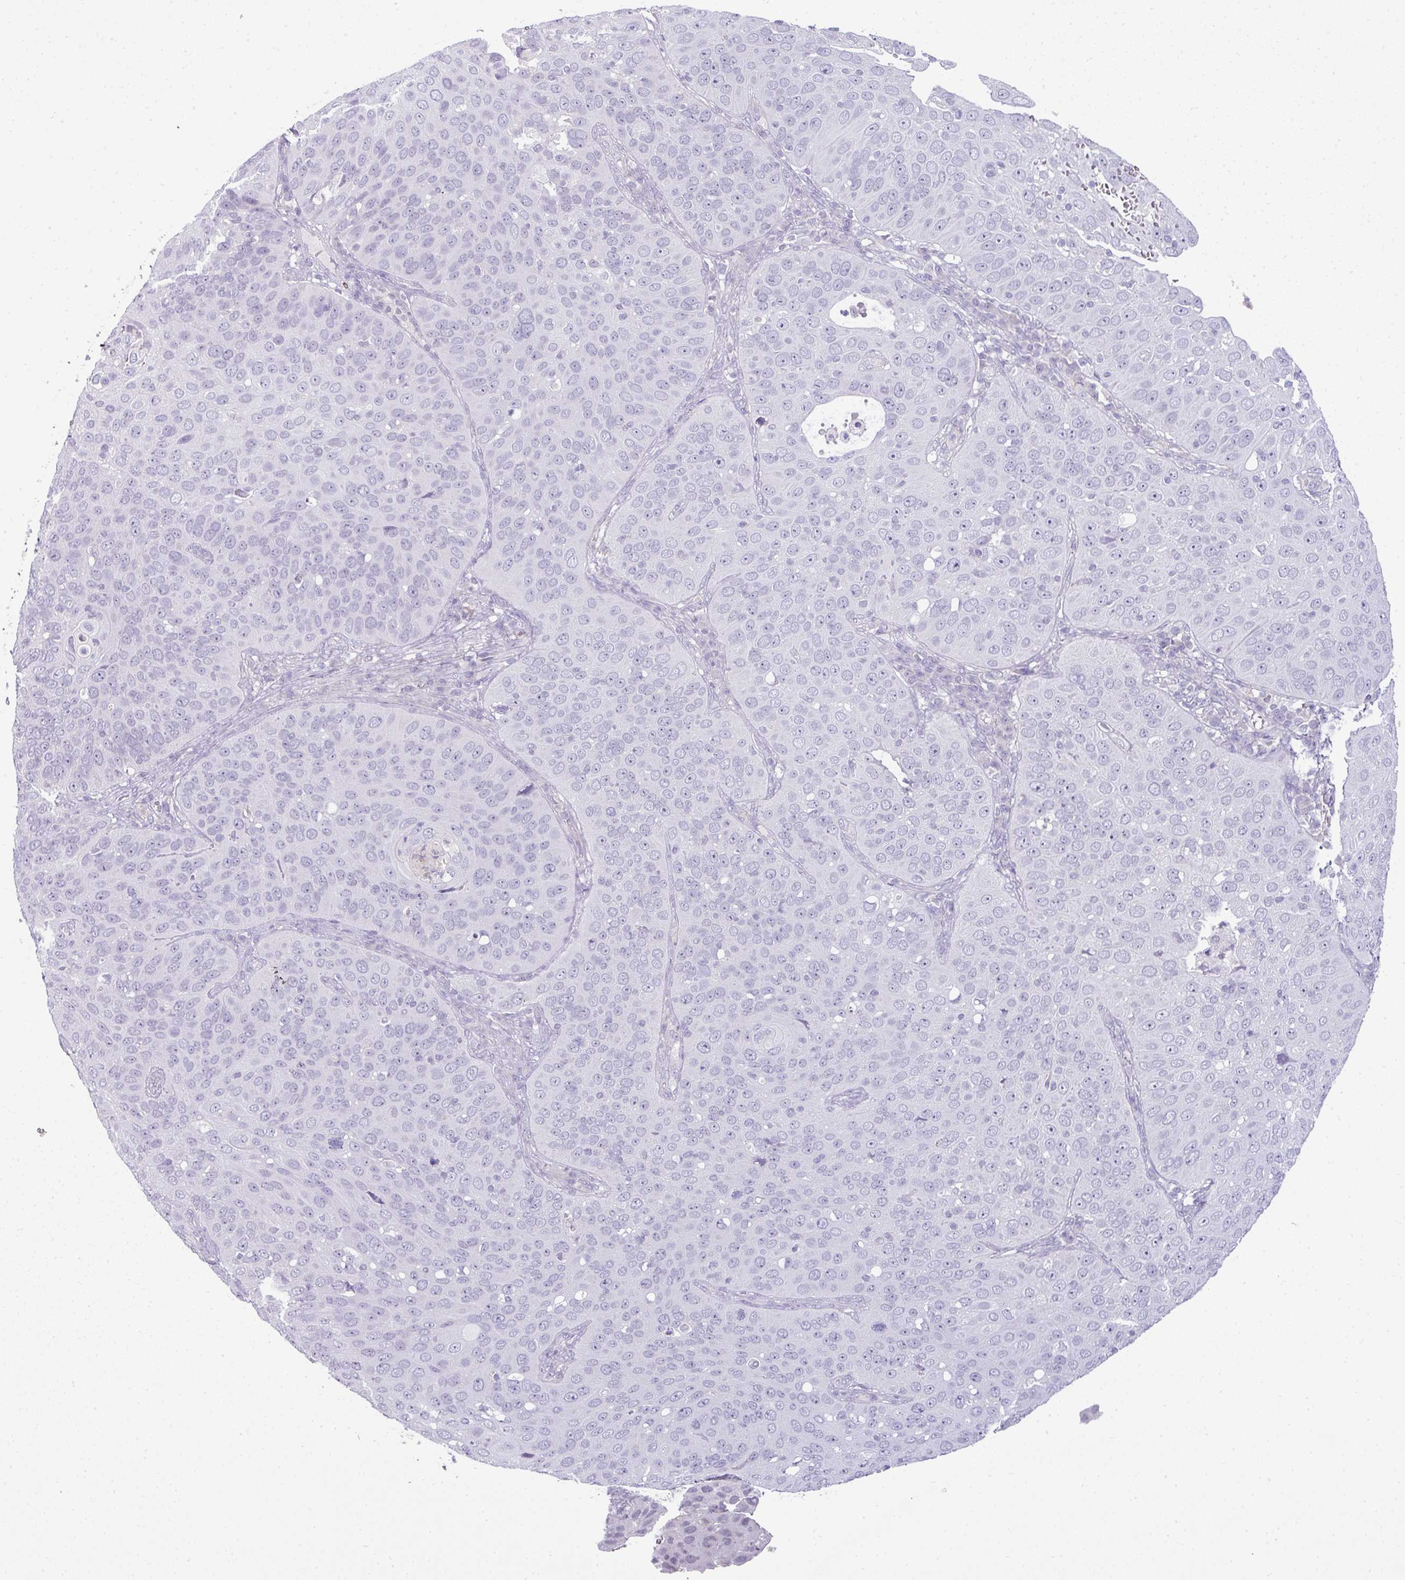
{"staining": {"intensity": "negative", "quantity": "none", "location": "none"}, "tissue": "cervical cancer", "cell_type": "Tumor cells", "image_type": "cancer", "snomed": [{"axis": "morphology", "description": "Squamous cell carcinoma, NOS"}, {"axis": "topography", "description": "Cervix"}], "caption": "Tumor cells show no significant protein expression in squamous cell carcinoma (cervical).", "gene": "HBEGF", "patient": {"sex": "female", "age": 36}}